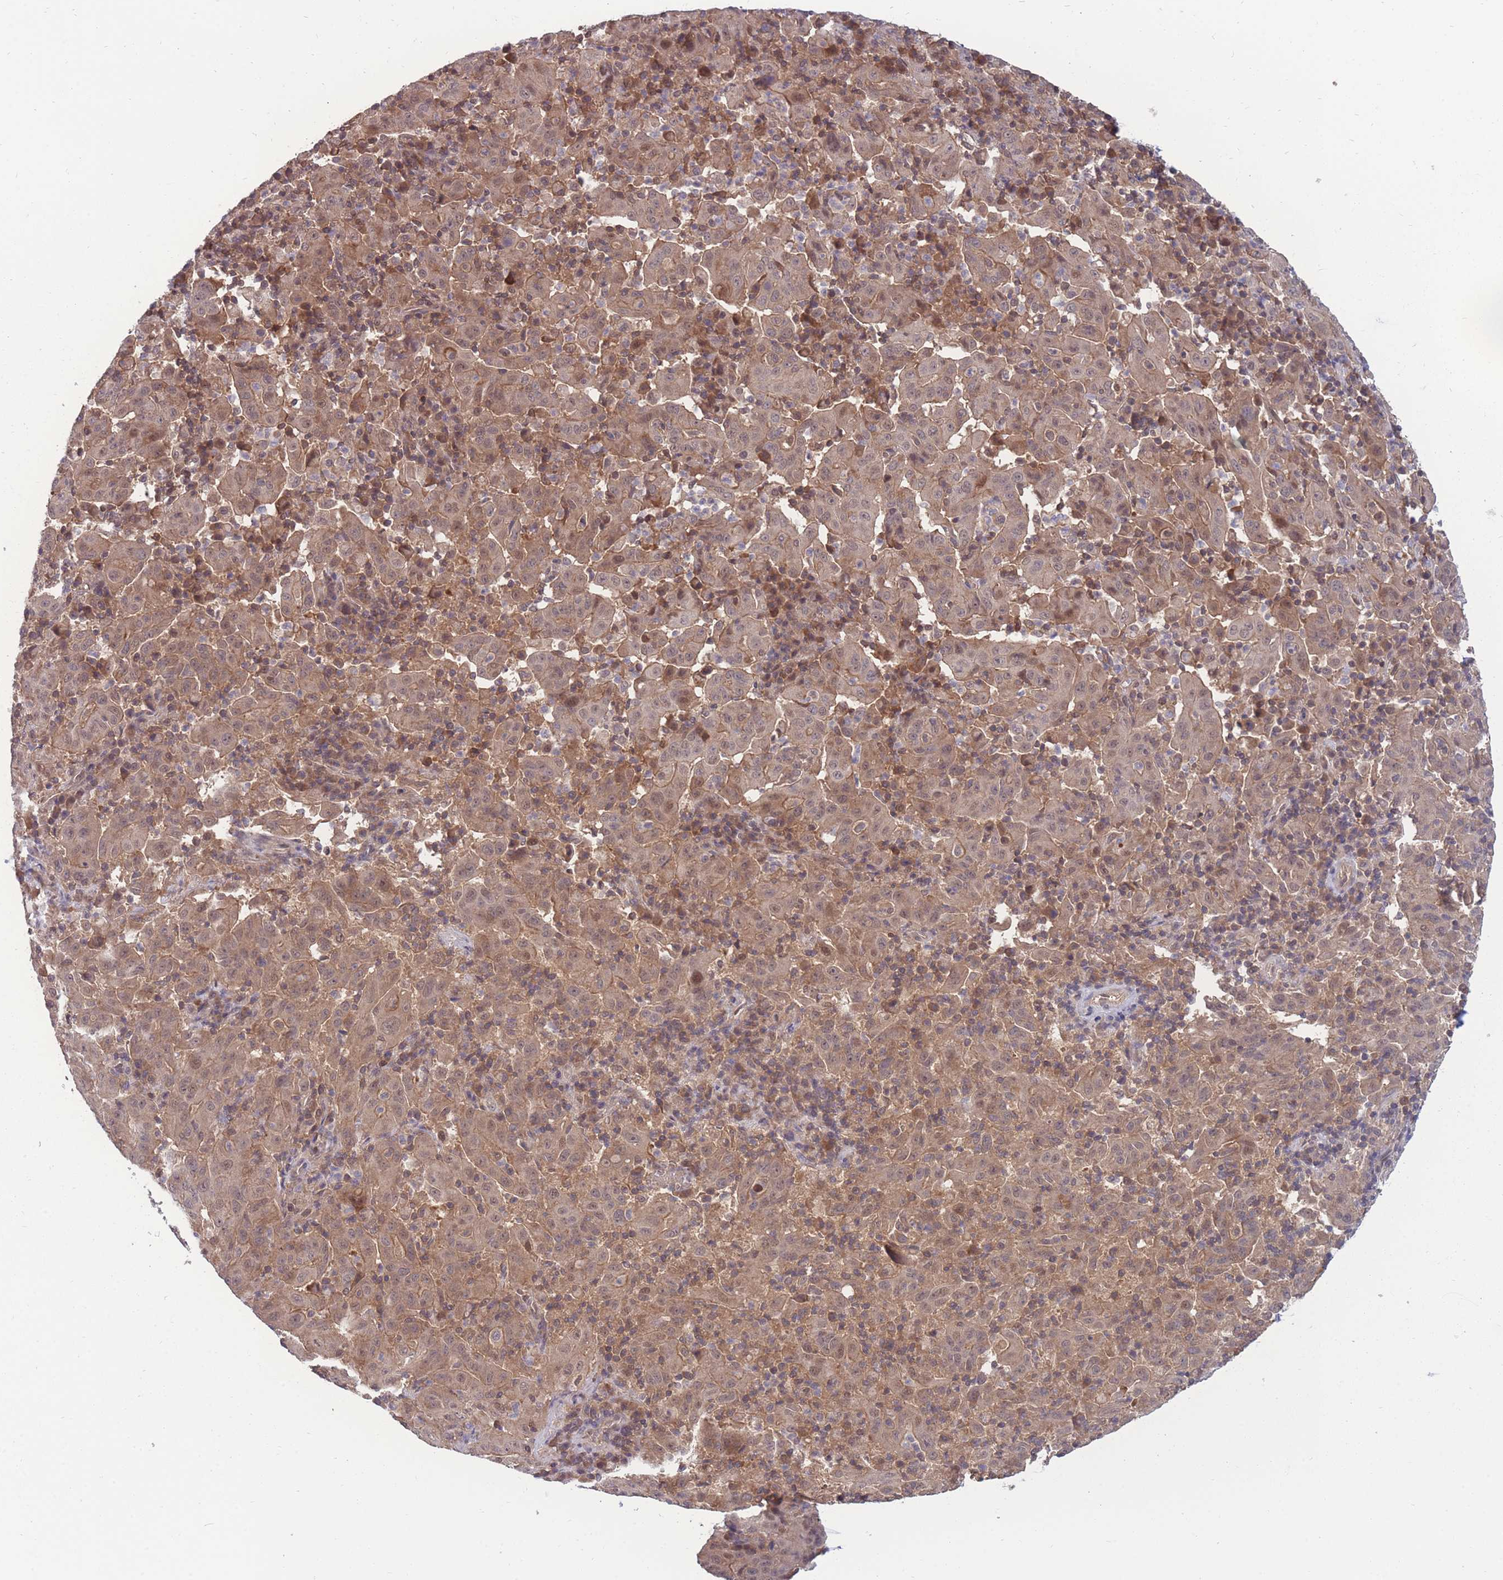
{"staining": {"intensity": "moderate", "quantity": ">75%", "location": "cytoplasmic/membranous"}, "tissue": "pancreatic cancer", "cell_type": "Tumor cells", "image_type": "cancer", "snomed": [{"axis": "morphology", "description": "Adenocarcinoma, NOS"}, {"axis": "topography", "description": "Pancreas"}], "caption": "Pancreatic adenocarcinoma stained with a brown dye reveals moderate cytoplasmic/membranous positive positivity in about >75% of tumor cells.", "gene": "UBE2N", "patient": {"sex": "male", "age": 63}}